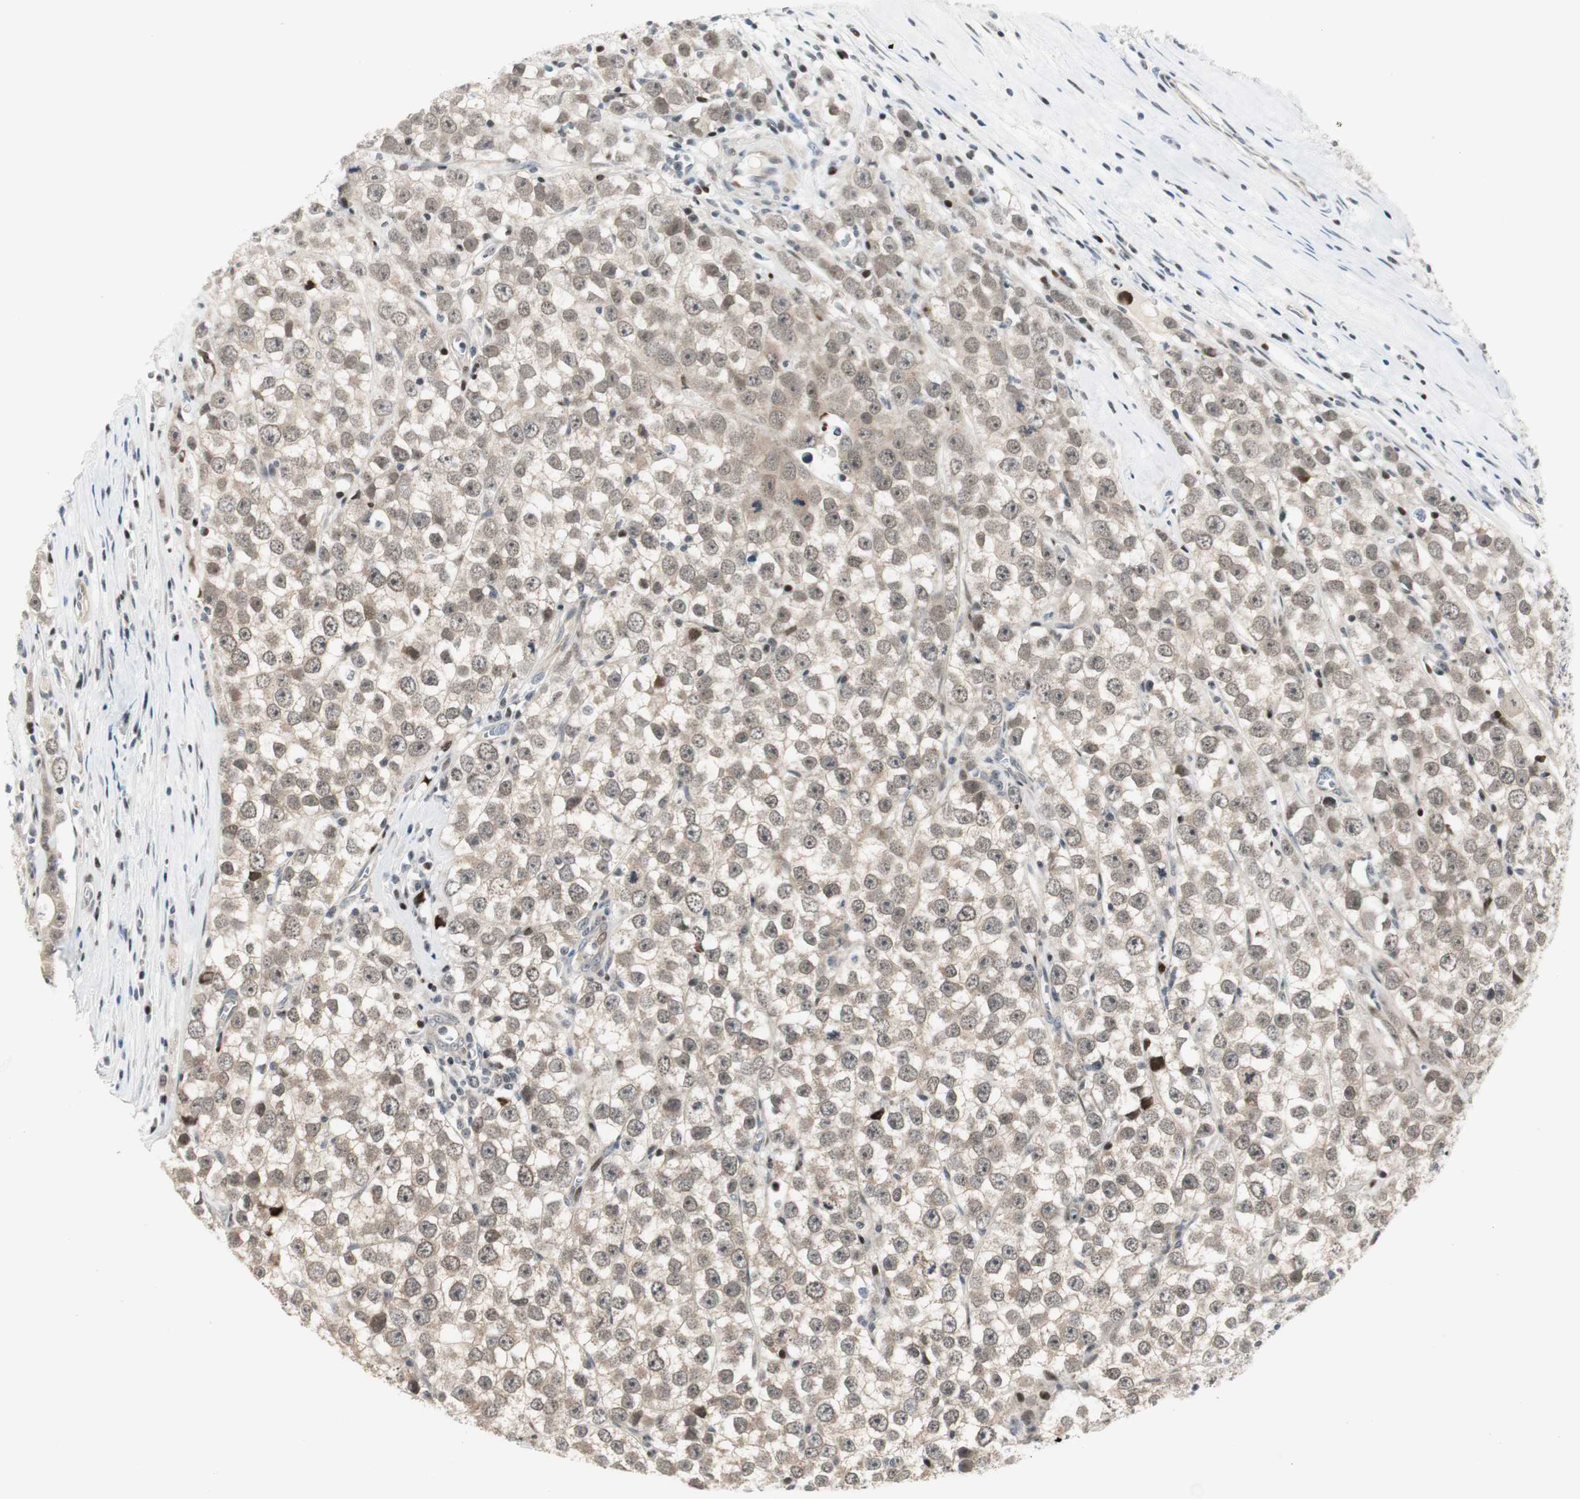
{"staining": {"intensity": "weak", "quantity": ">75%", "location": "cytoplasmic/membranous"}, "tissue": "testis cancer", "cell_type": "Tumor cells", "image_type": "cancer", "snomed": [{"axis": "morphology", "description": "Seminoma, NOS"}, {"axis": "morphology", "description": "Carcinoma, Embryonal, NOS"}, {"axis": "topography", "description": "Testis"}], "caption": "Testis cancer stained for a protein exhibits weak cytoplasmic/membranous positivity in tumor cells.", "gene": "RAD1", "patient": {"sex": "male", "age": 52}}